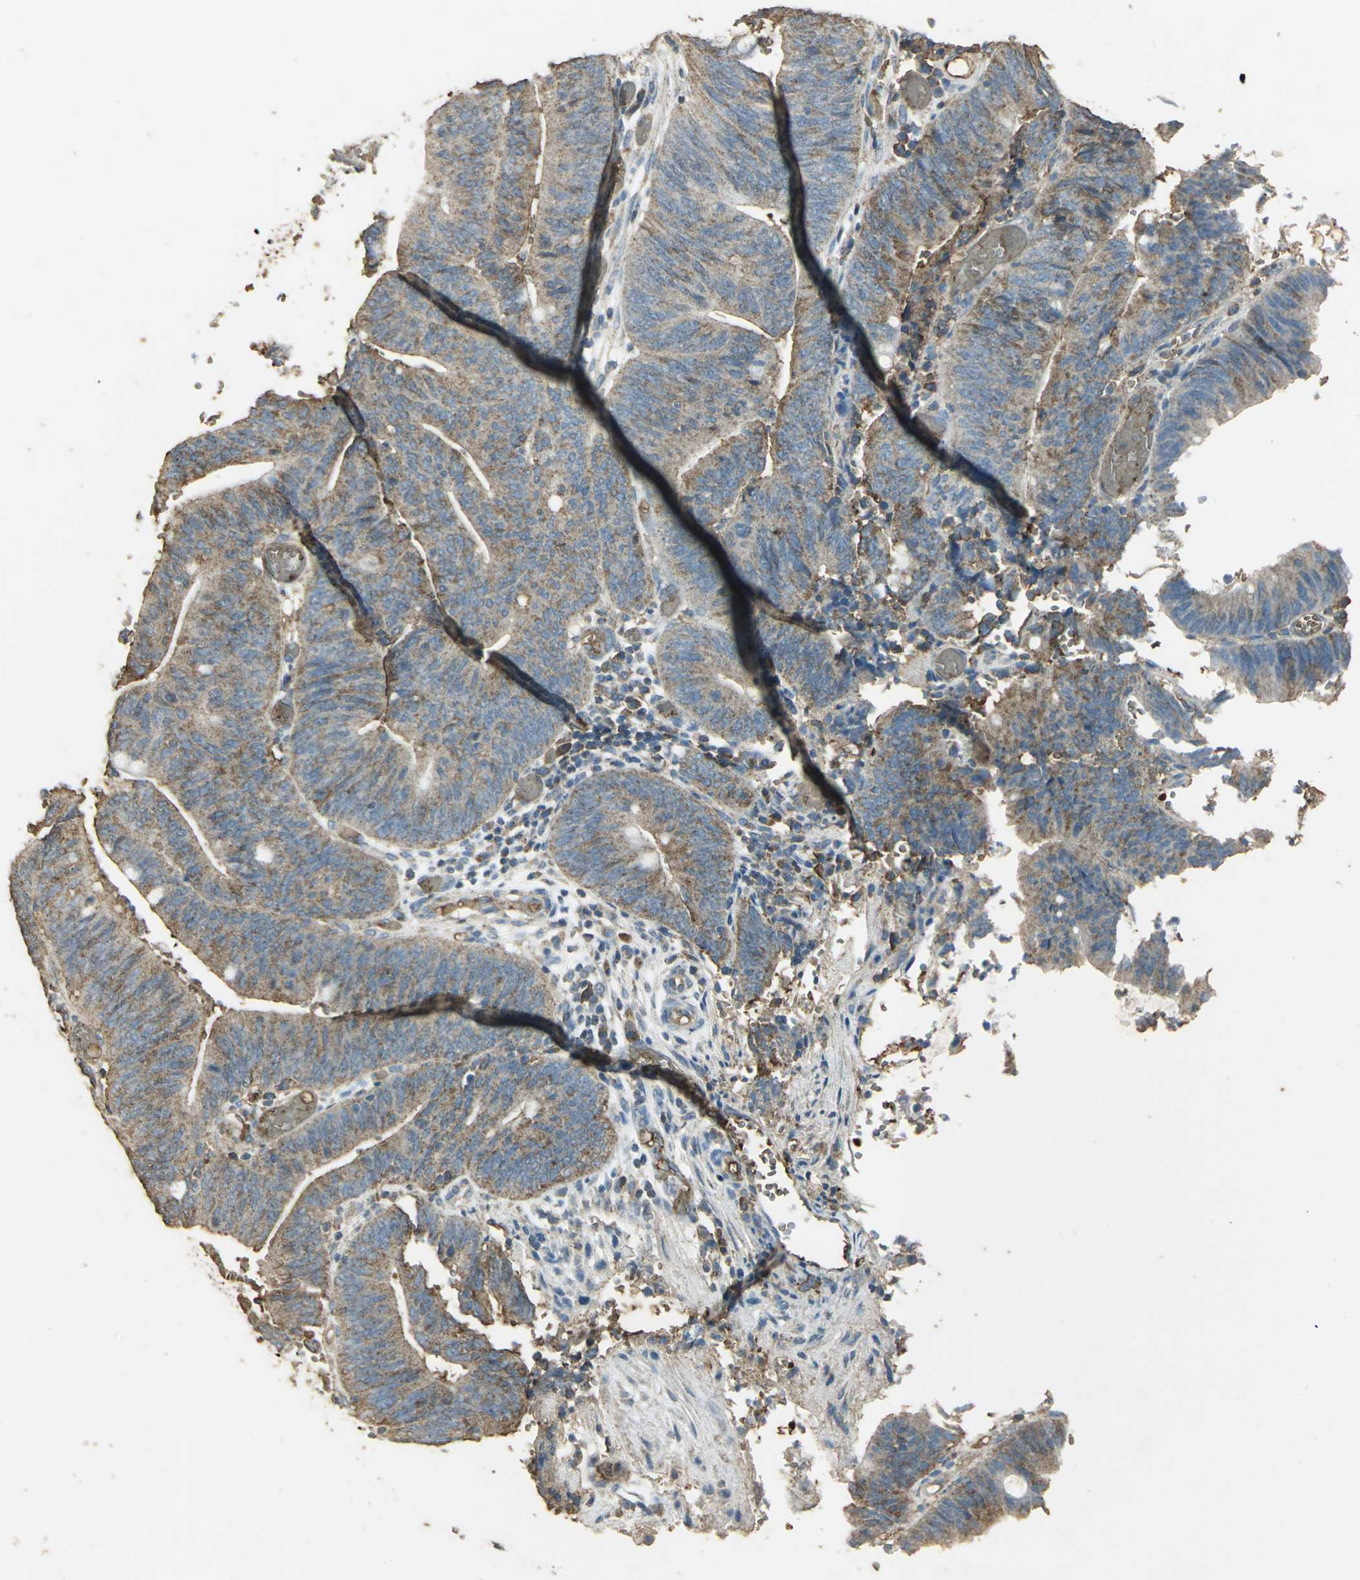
{"staining": {"intensity": "moderate", "quantity": ">75%", "location": "cytoplasmic/membranous"}, "tissue": "colorectal cancer", "cell_type": "Tumor cells", "image_type": "cancer", "snomed": [{"axis": "morphology", "description": "Adenocarcinoma, NOS"}, {"axis": "topography", "description": "Rectum"}], "caption": "Protein staining exhibits moderate cytoplasmic/membranous staining in approximately >75% of tumor cells in colorectal cancer (adenocarcinoma). (Brightfield microscopy of DAB IHC at high magnification).", "gene": "TRAPPC2", "patient": {"sex": "female", "age": 66}}